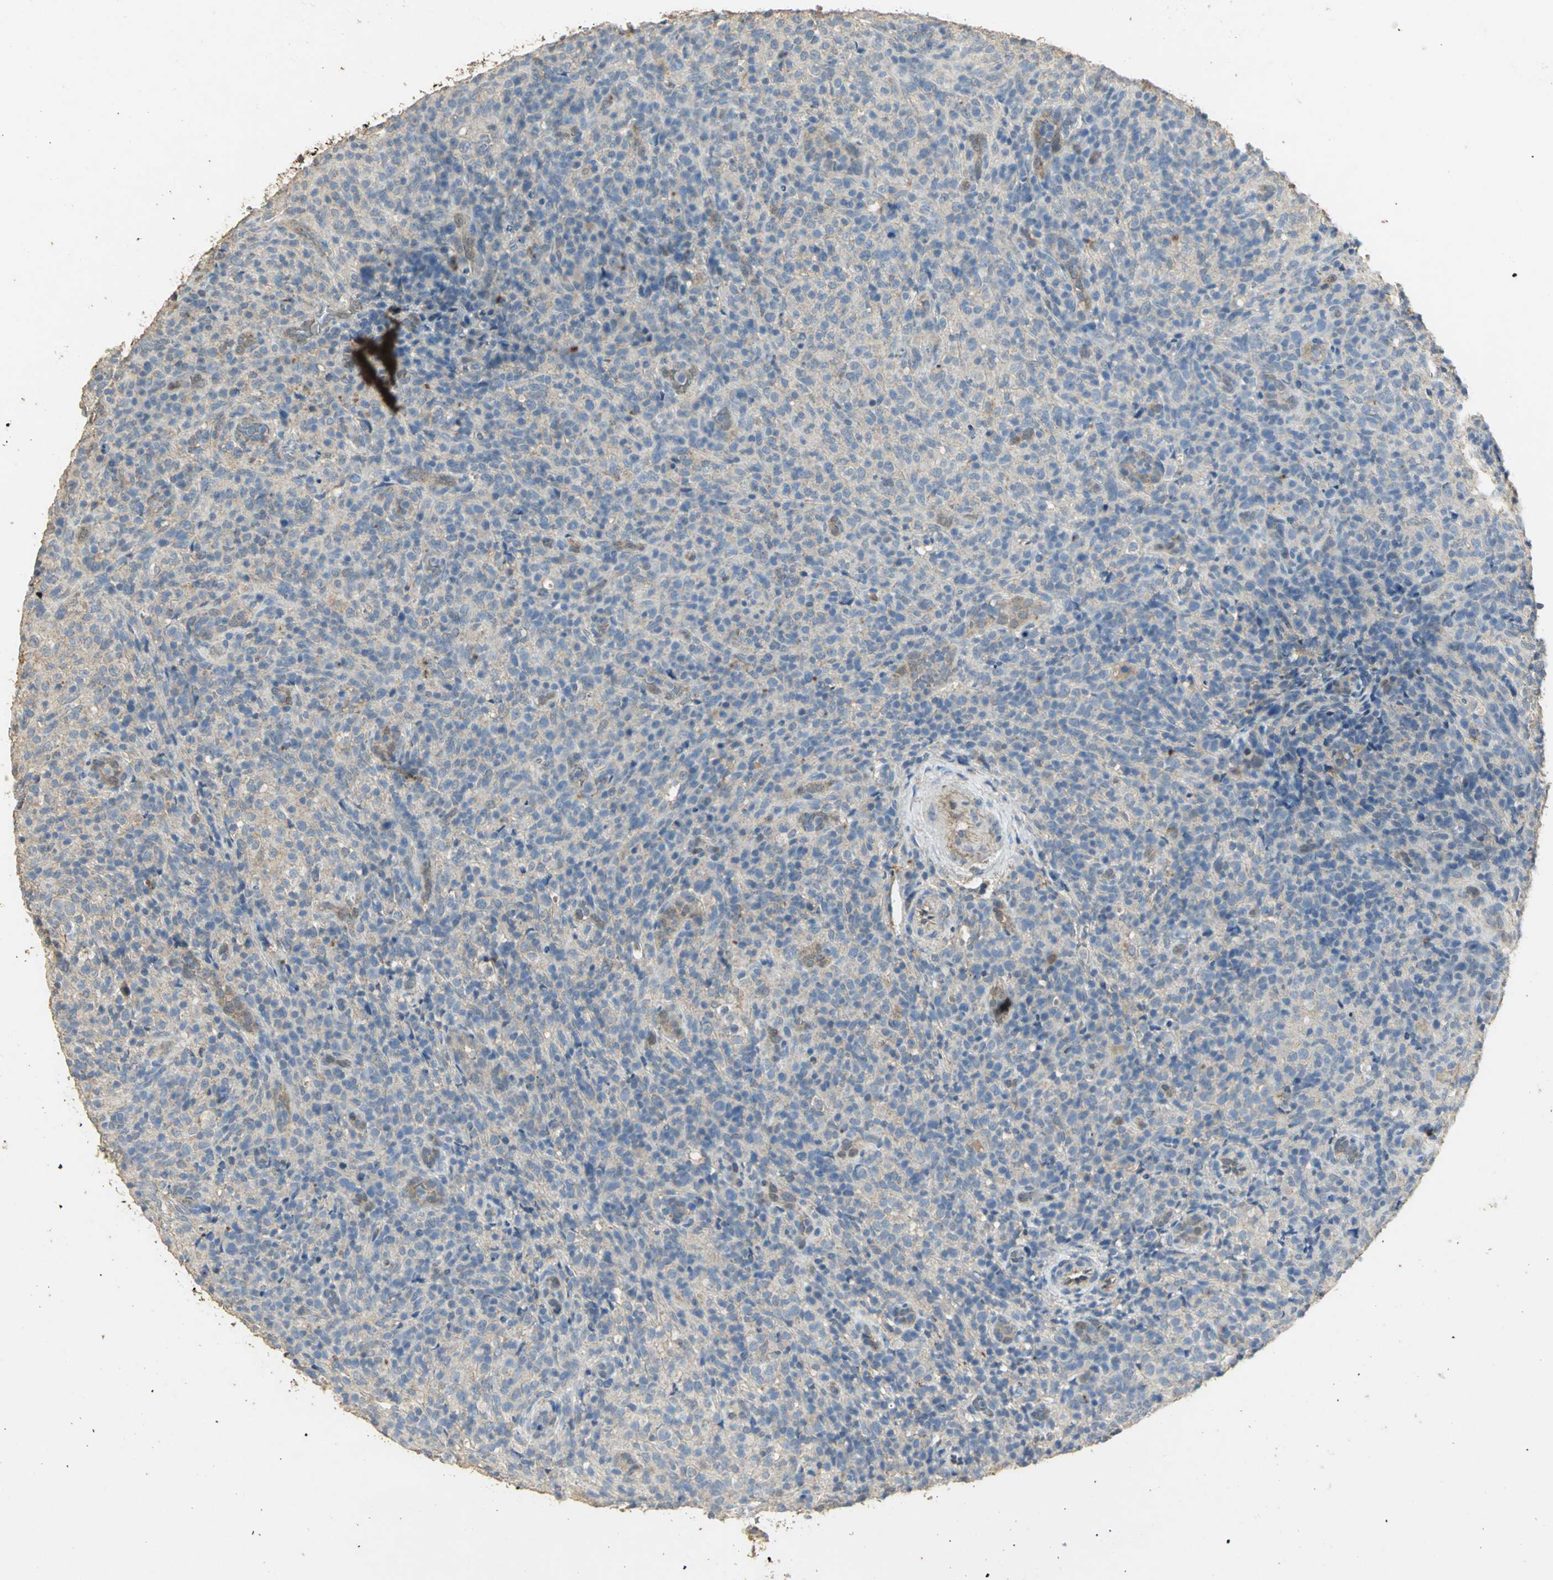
{"staining": {"intensity": "weak", "quantity": "<25%", "location": "cytoplasmic/membranous"}, "tissue": "lymphoma", "cell_type": "Tumor cells", "image_type": "cancer", "snomed": [{"axis": "morphology", "description": "Malignant lymphoma, non-Hodgkin's type, High grade"}, {"axis": "topography", "description": "Lymph node"}], "caption": "Histopathology image shows no significant protein staining in tumor cells of malignant lymphoma, non-Hodgkin's type (high-grade).", "gene": "ASB9", "patient": {"sex": "female", "age": 76}}